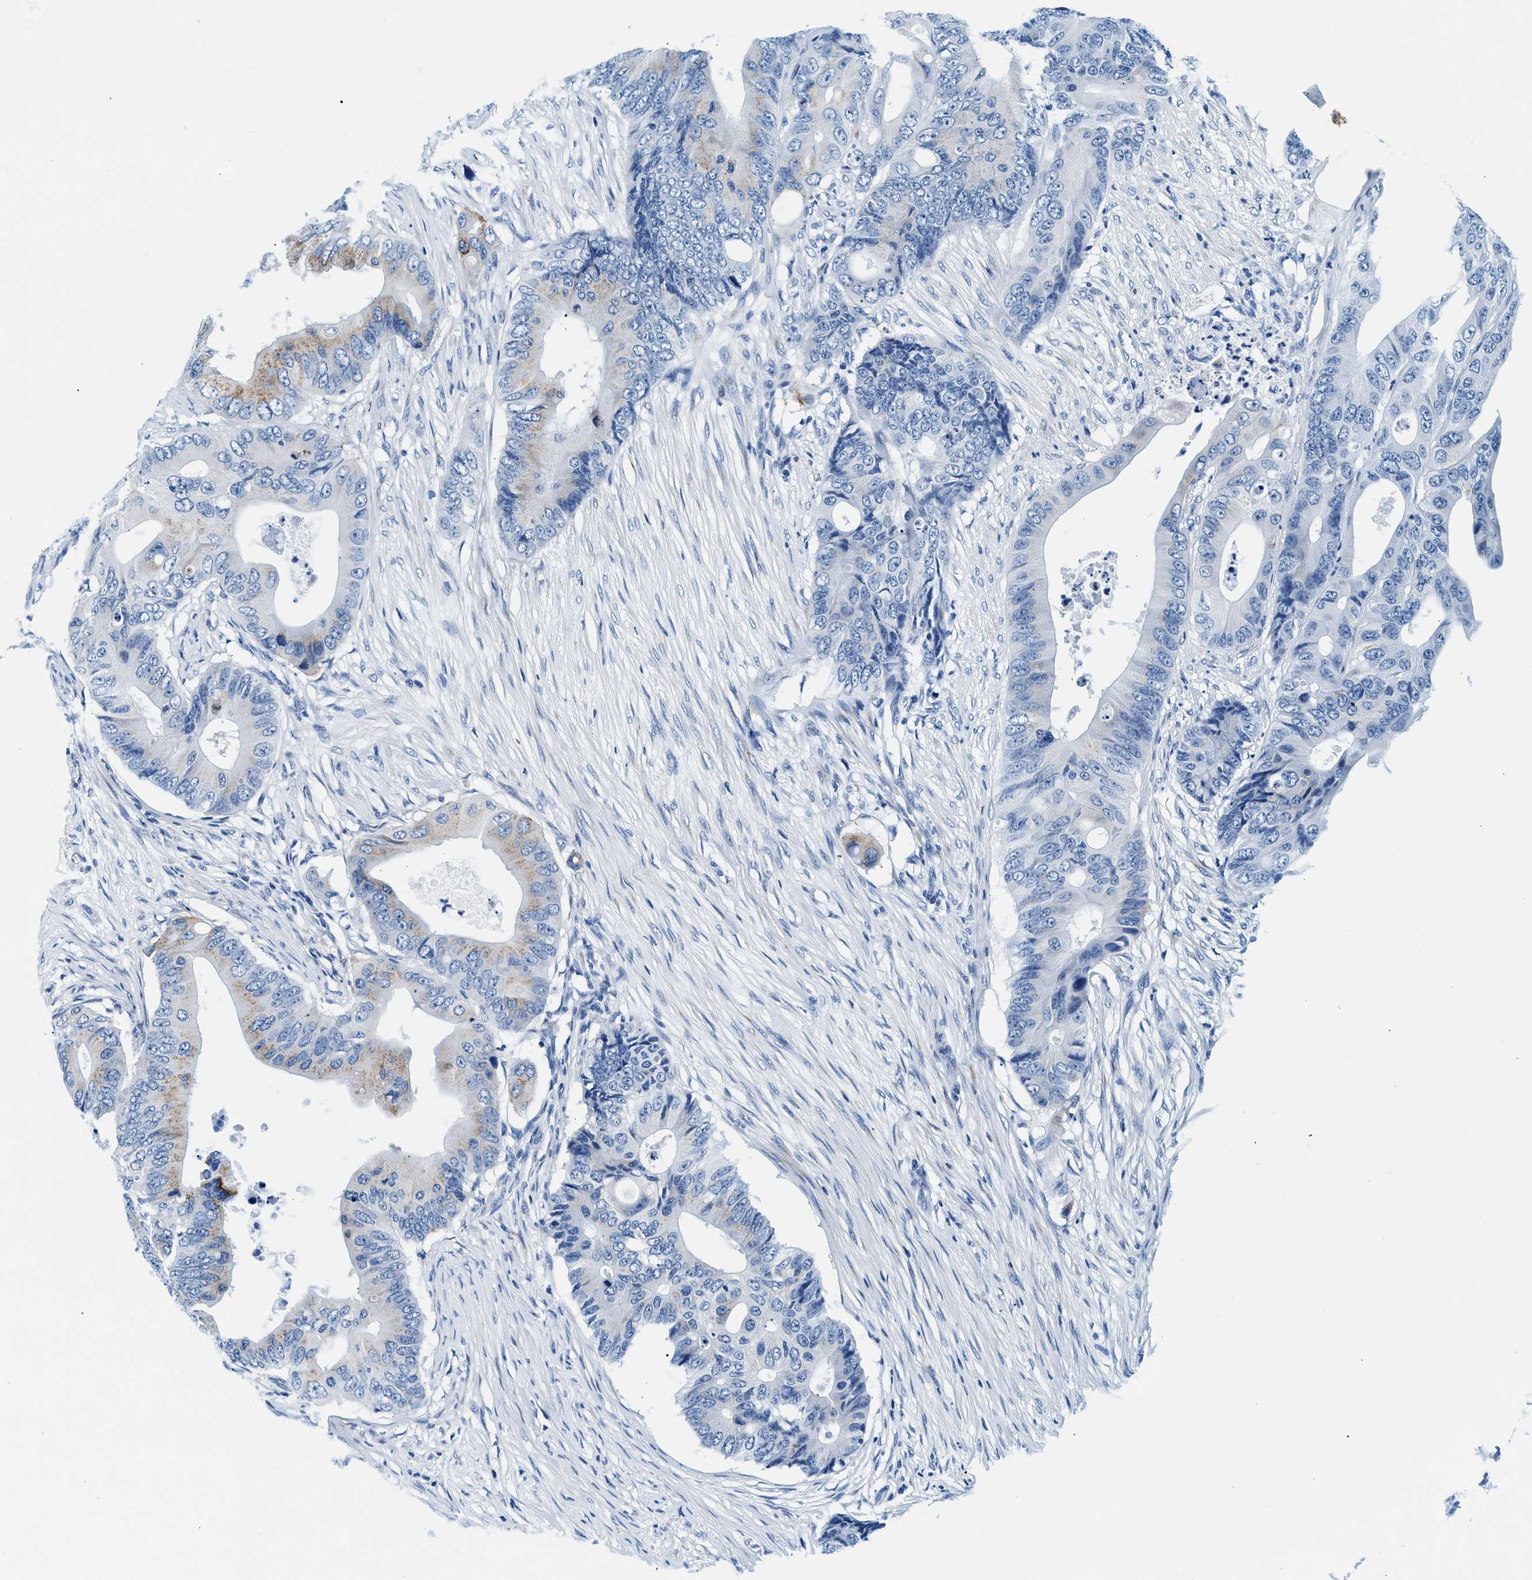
{"staining": {"intensity": "weak", "quantity": "<25%", "location": "cytoplasmic/membranous"}, "tissue": "colorectal cancer", "cell_type": "Tumor cells", "image_type": "cancer", "snomed": [{"axis": "morphology", "description": "Adenocarcinoma, NOS"}, {"axis": "topography", "description": "Colon"}], "caption": "Immunohistochemistry micrograph of neoplastic tissue: human colorectal cancer (adenocarcinoma) stained with DAB (3,3'-diaminobenzidine) demonstrates no significant protein positivity in tumor cells. Nuclei are stained in blue.", "gene": "VPS53", "patient": {"sex": "male", "age": 71}}